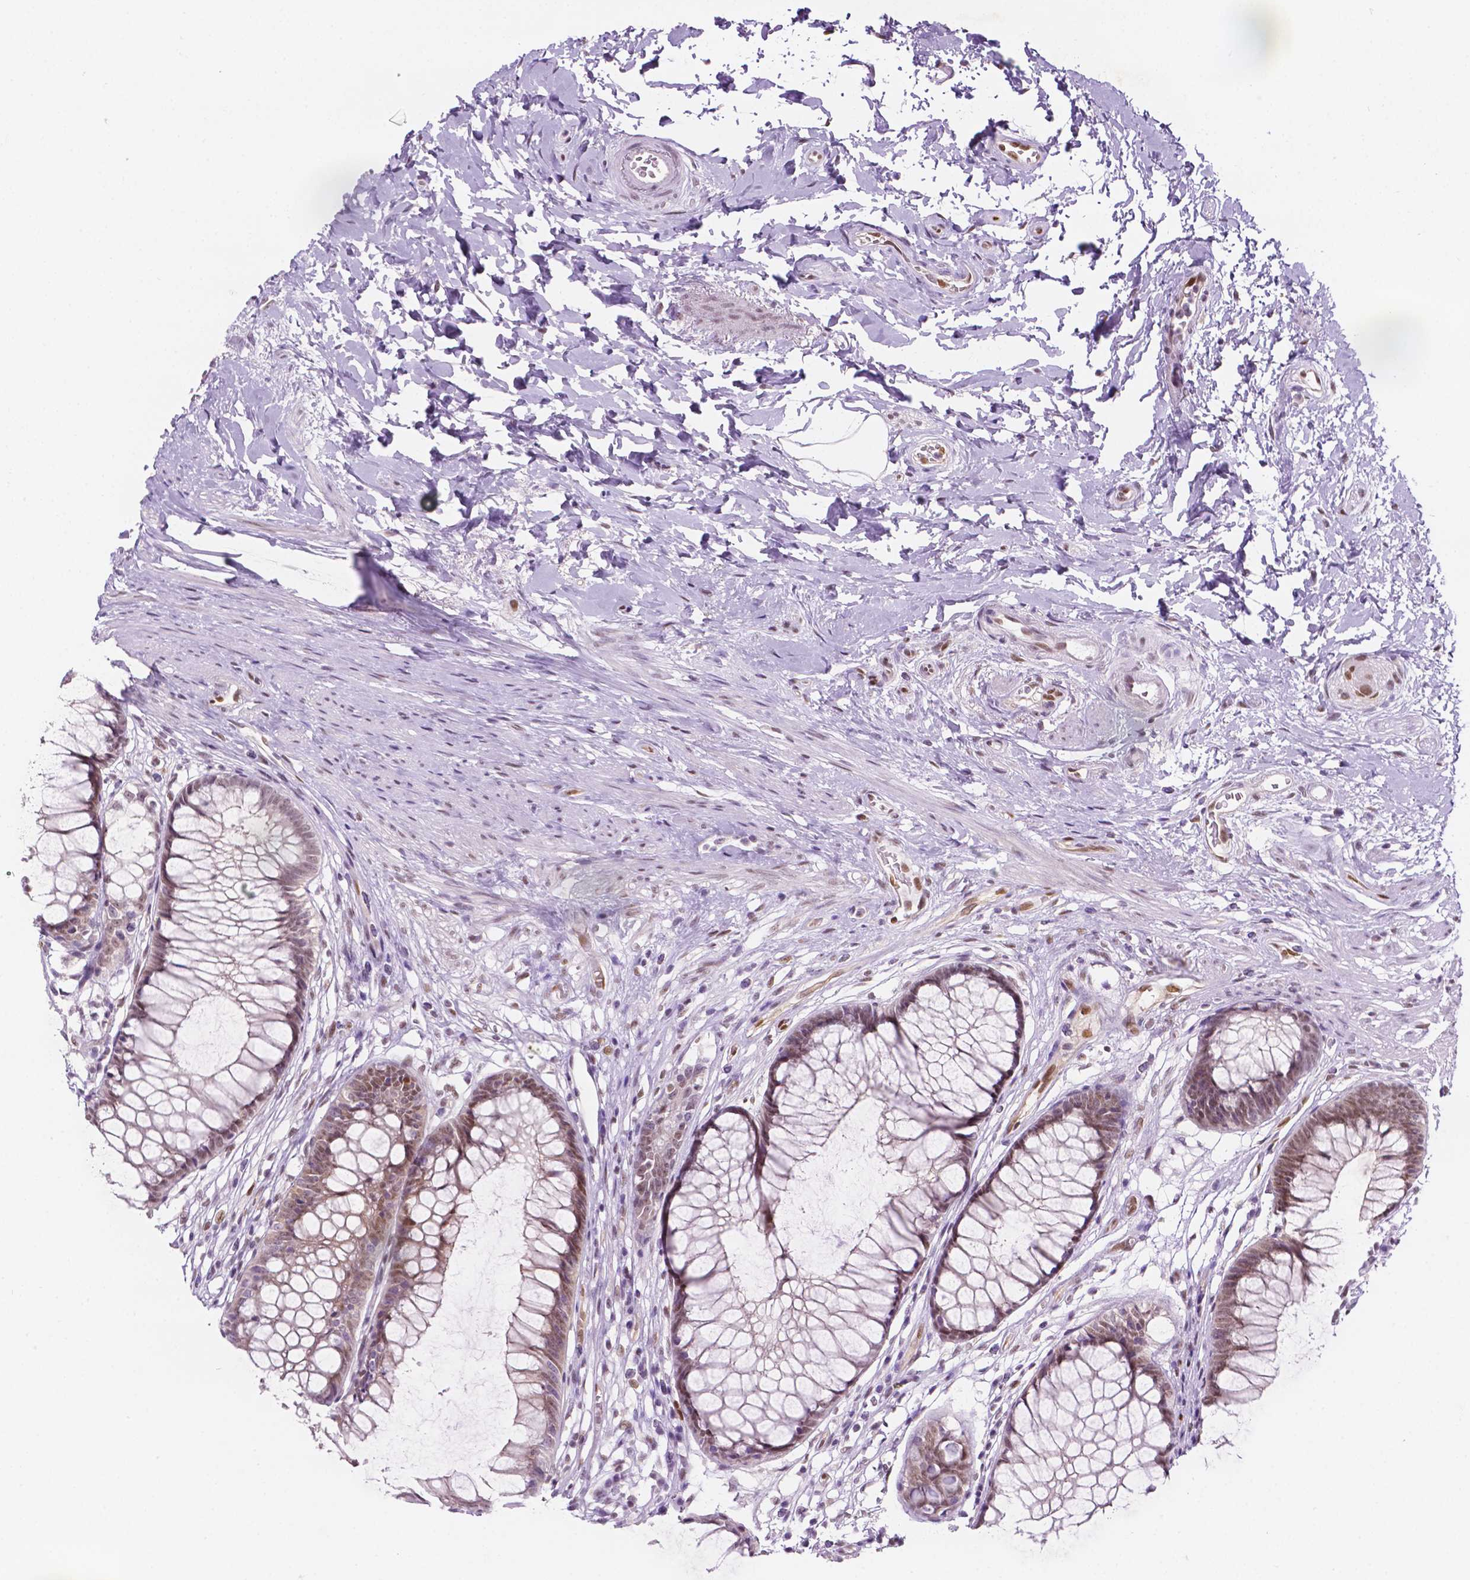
{"staining": {"intensity": "moderate", "quantity": "25%-75%", "location": "nuclear"}, "tissue": "rectum", "cell_type": "Glandular cells", "image_type": "normal", "snomed": [{"axis": "morphology", "description": "Normal tissue, NOS"}, {"axis": "topography", "description": "Smooth muscle"}, {"axis": "topography", "description": "Rectum"}], "caption": "Protein analysis of unremarkable rectum shows moderate nuclear positivity in approximately 25%-75% of glandular cells. The staining was performed using DAB, with brown indicating positive protein expression. Nuclei are stained blue with hematoxylin.", "gene": "ERF", "patient": {"sex": "male", "age": 53}}